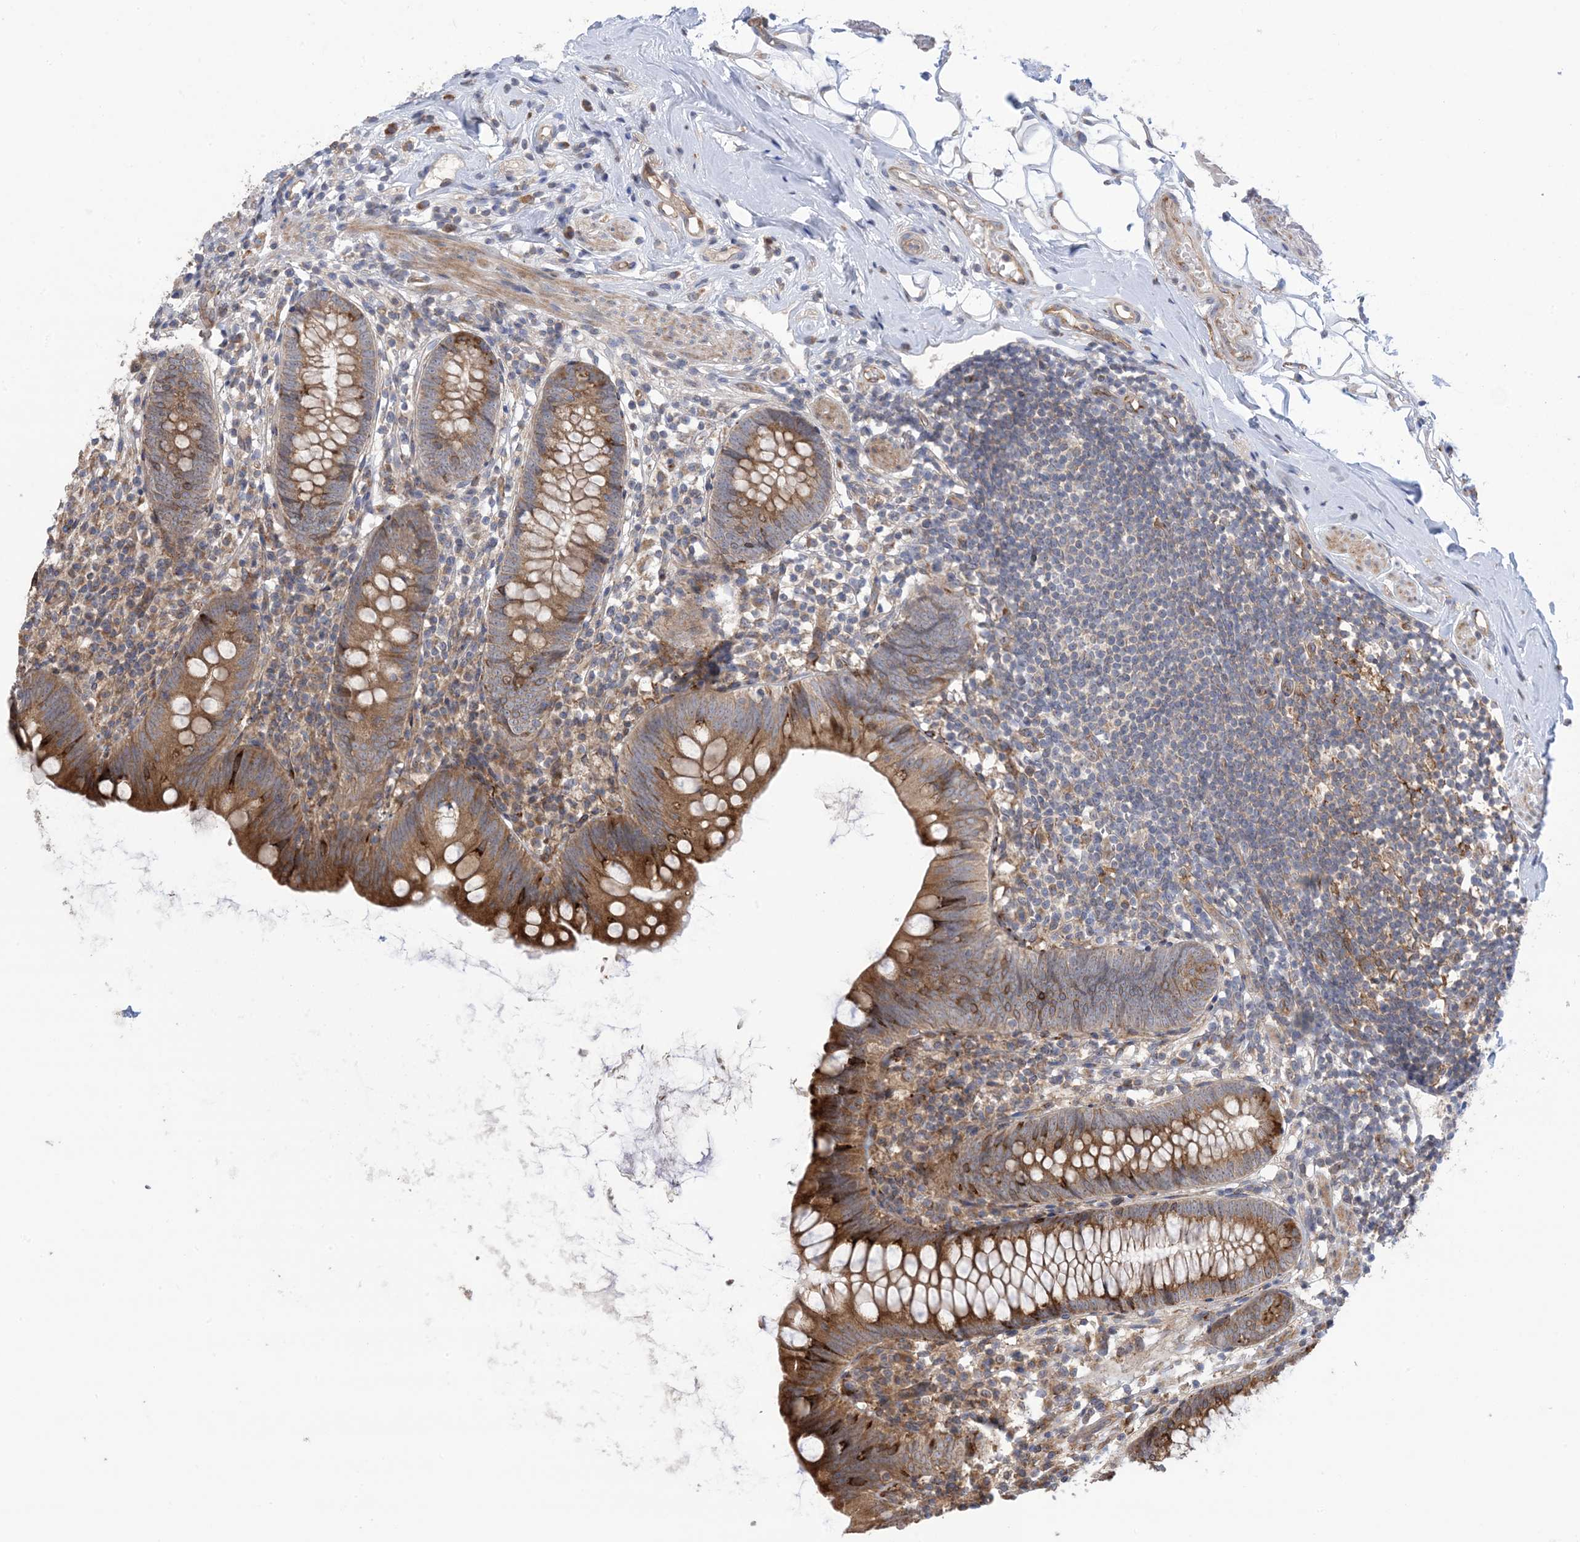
{"staining": {"intensity": "moderate", "quantity": ">75%", "location": "cytoplasmic/membranous"}, "tissue": "appendix", "cell_type": "Glandular cells", "image_type": "normal", "snomed": [{"axis": "morphology", "description": "Normal tissue, NOS"}, {"axis": "topography", "description": "Appendix"}], "caption": "Protein expression analysis of benign appendix displays moderate cytoplasmic/membranous expression in approximately >75% of glandular cells.", "gene": "CLEC16A", "patient": {"sex": "female", "age": 62}}